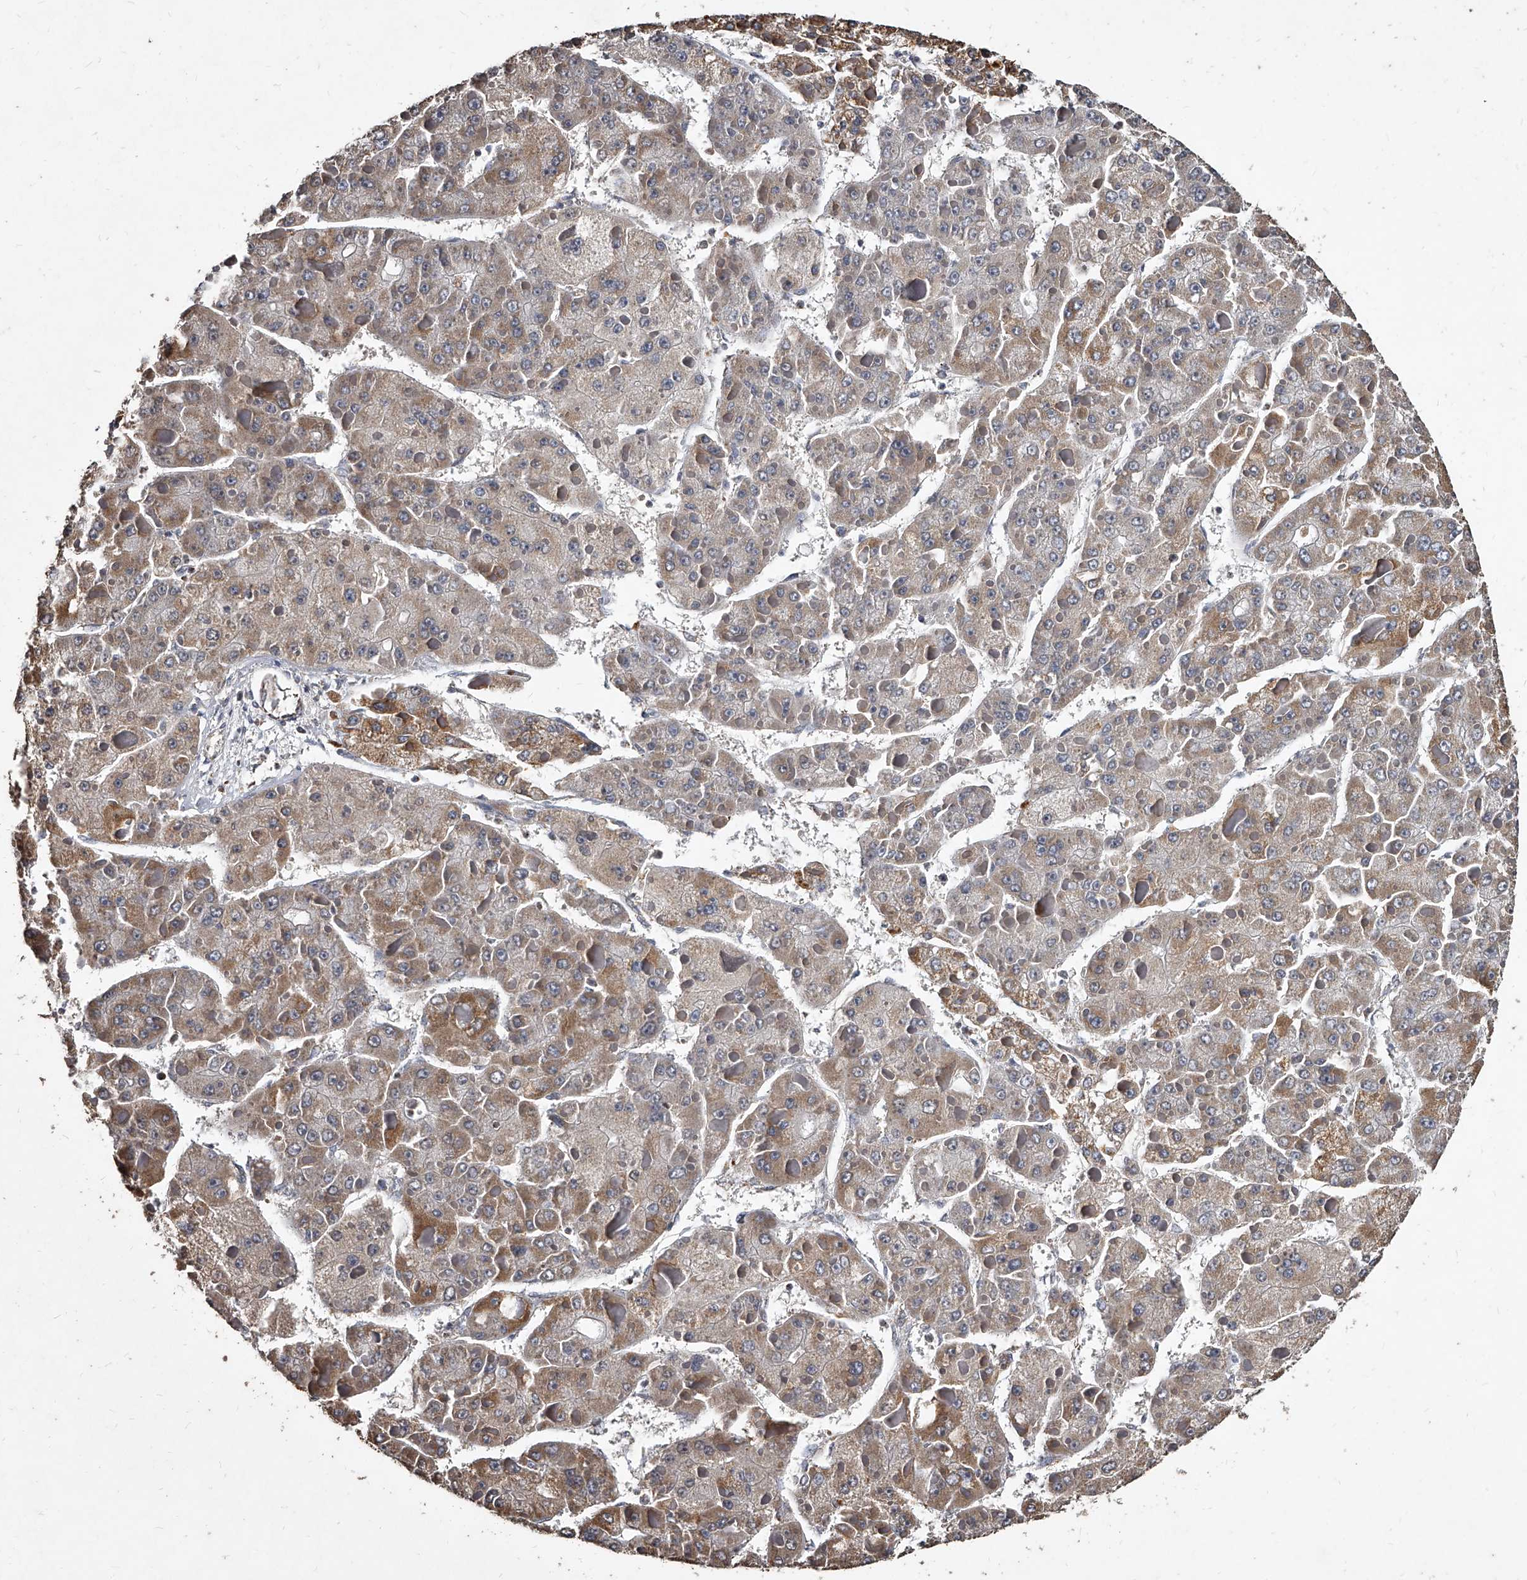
{"staining": {"intensity": "weak", "quantity": ">75%", "location": "cytoplasmic/membranous"}, "tissue": "liver cancer", "cell_type": "Tumor cells", "image_type": "cancer", "snomed": [{"axis": "morphology", "description": "Carcinoma, Hepatocellular, NOS"}, {"axis": "topography", "description": "Liver"}], "caption": "Immunohistochemistry photomicrograph of human liver hepatocellular carcinoma stained for a protein (brown), which shows low levels of weak cytoplasmic/membranous expression in approximately >75% of tumor cells.", "gene": "GPR183", "patient": {"sex": "female", "age": 73}}